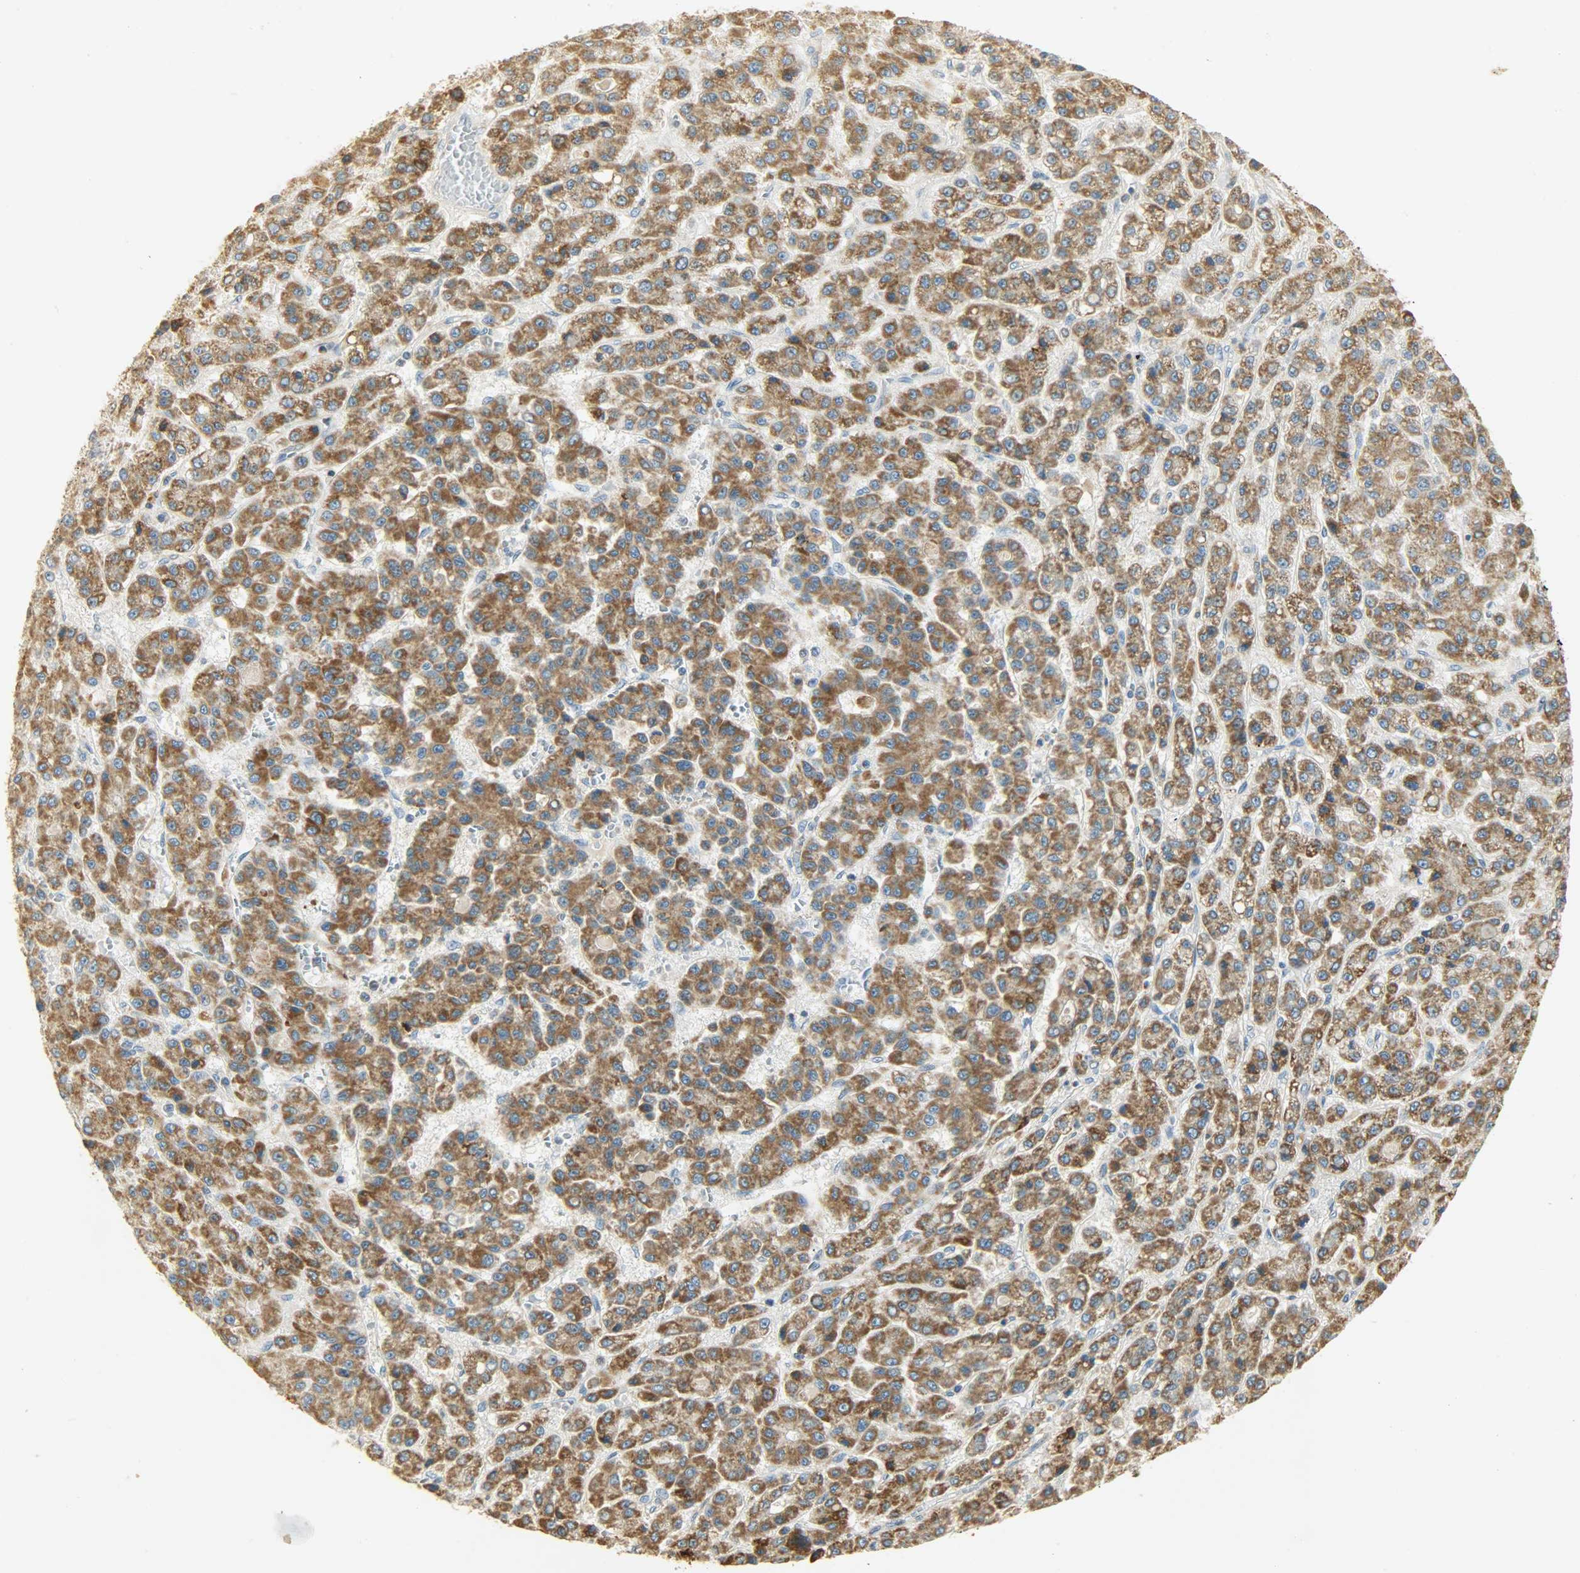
{"staining": {"intensity": "strong", "quantity": ">75%", "location": "cytoplasmic/membranous"}, "tissue": "liver cancer", "cell_type": "Tumor cells", "image_type": "cancer", "snomed": [{"axis": "morphology", "description": "Carcinoma, Hepatocellular, NOS"}, {"axis": "topography", "description": "Liver"}], "caption": "Liver cancer (hepatocellular carcinoma) was stained to show a protein in brown. There is high levels of strong cytoplasmic/membranous staining in about >75% of tumor cells.", "gene": "NNT", "patient": {"sex": "male", "age": 70}}